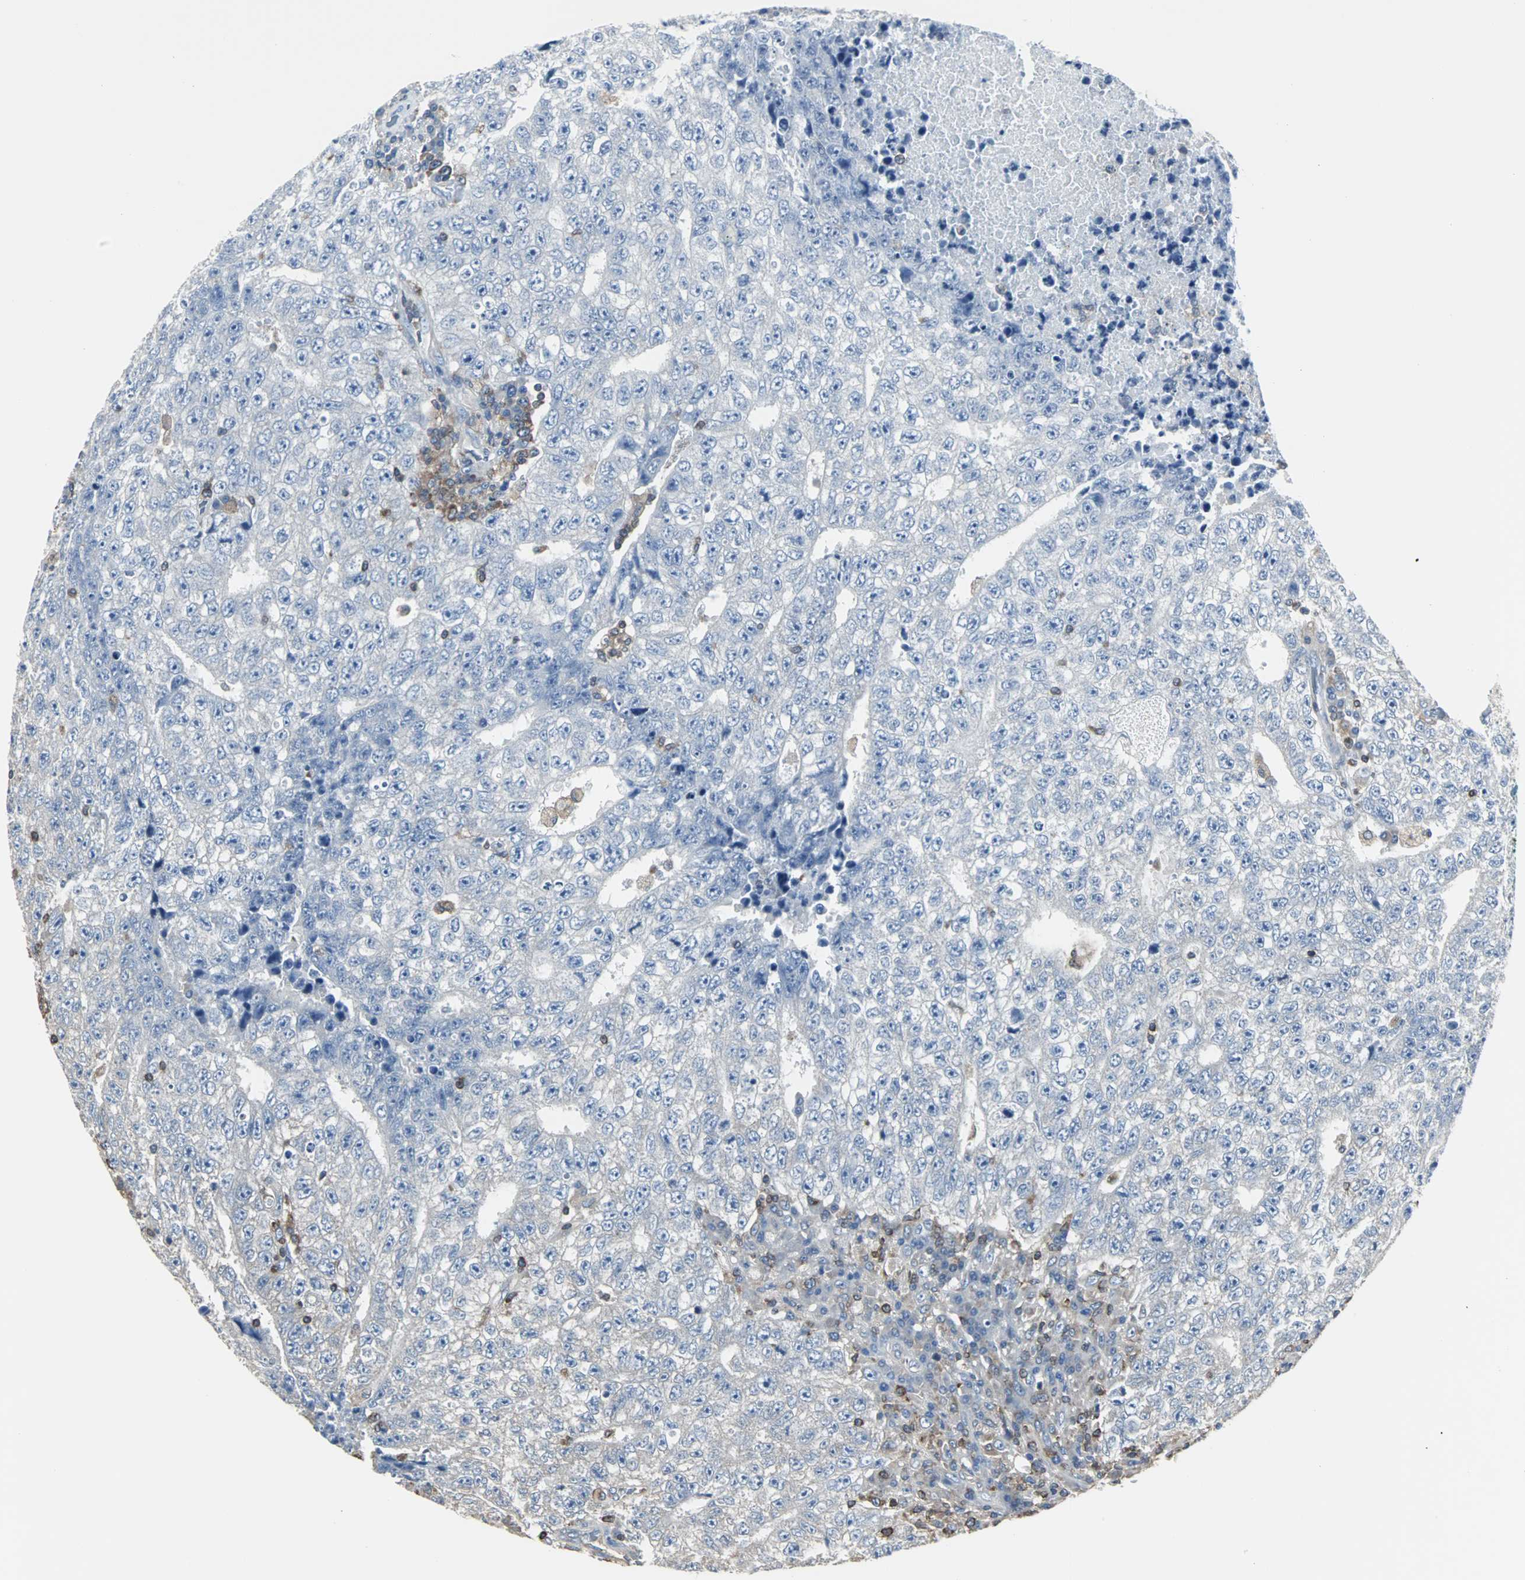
{"staining": {"intensity": "weak", "quantity": "25%-75%", "location": "cytoplasmic/membranous"}, "tissue": "testis cancer", "cell_type": "Tumor cells", "image_type": "cancer", "snomed": [{"axis": "morphology", "description": "Necrosis, NOS"}, {"axis": "morphology", "description": "Carcinoma, Embryonal, NOS"}, {"axis": "topography", "description": "Testis"}], "caption": "Immunohistochemistry (IHC) histopathology image of testis embryonal carcinoma stained for a protein (brown), which displays low levels of weak cytoplasmic/membranous staining in about 25%-75% of tumor cells.", "gene": "LRRFIP1", "patient": {"sex": "male", "age": 19}}